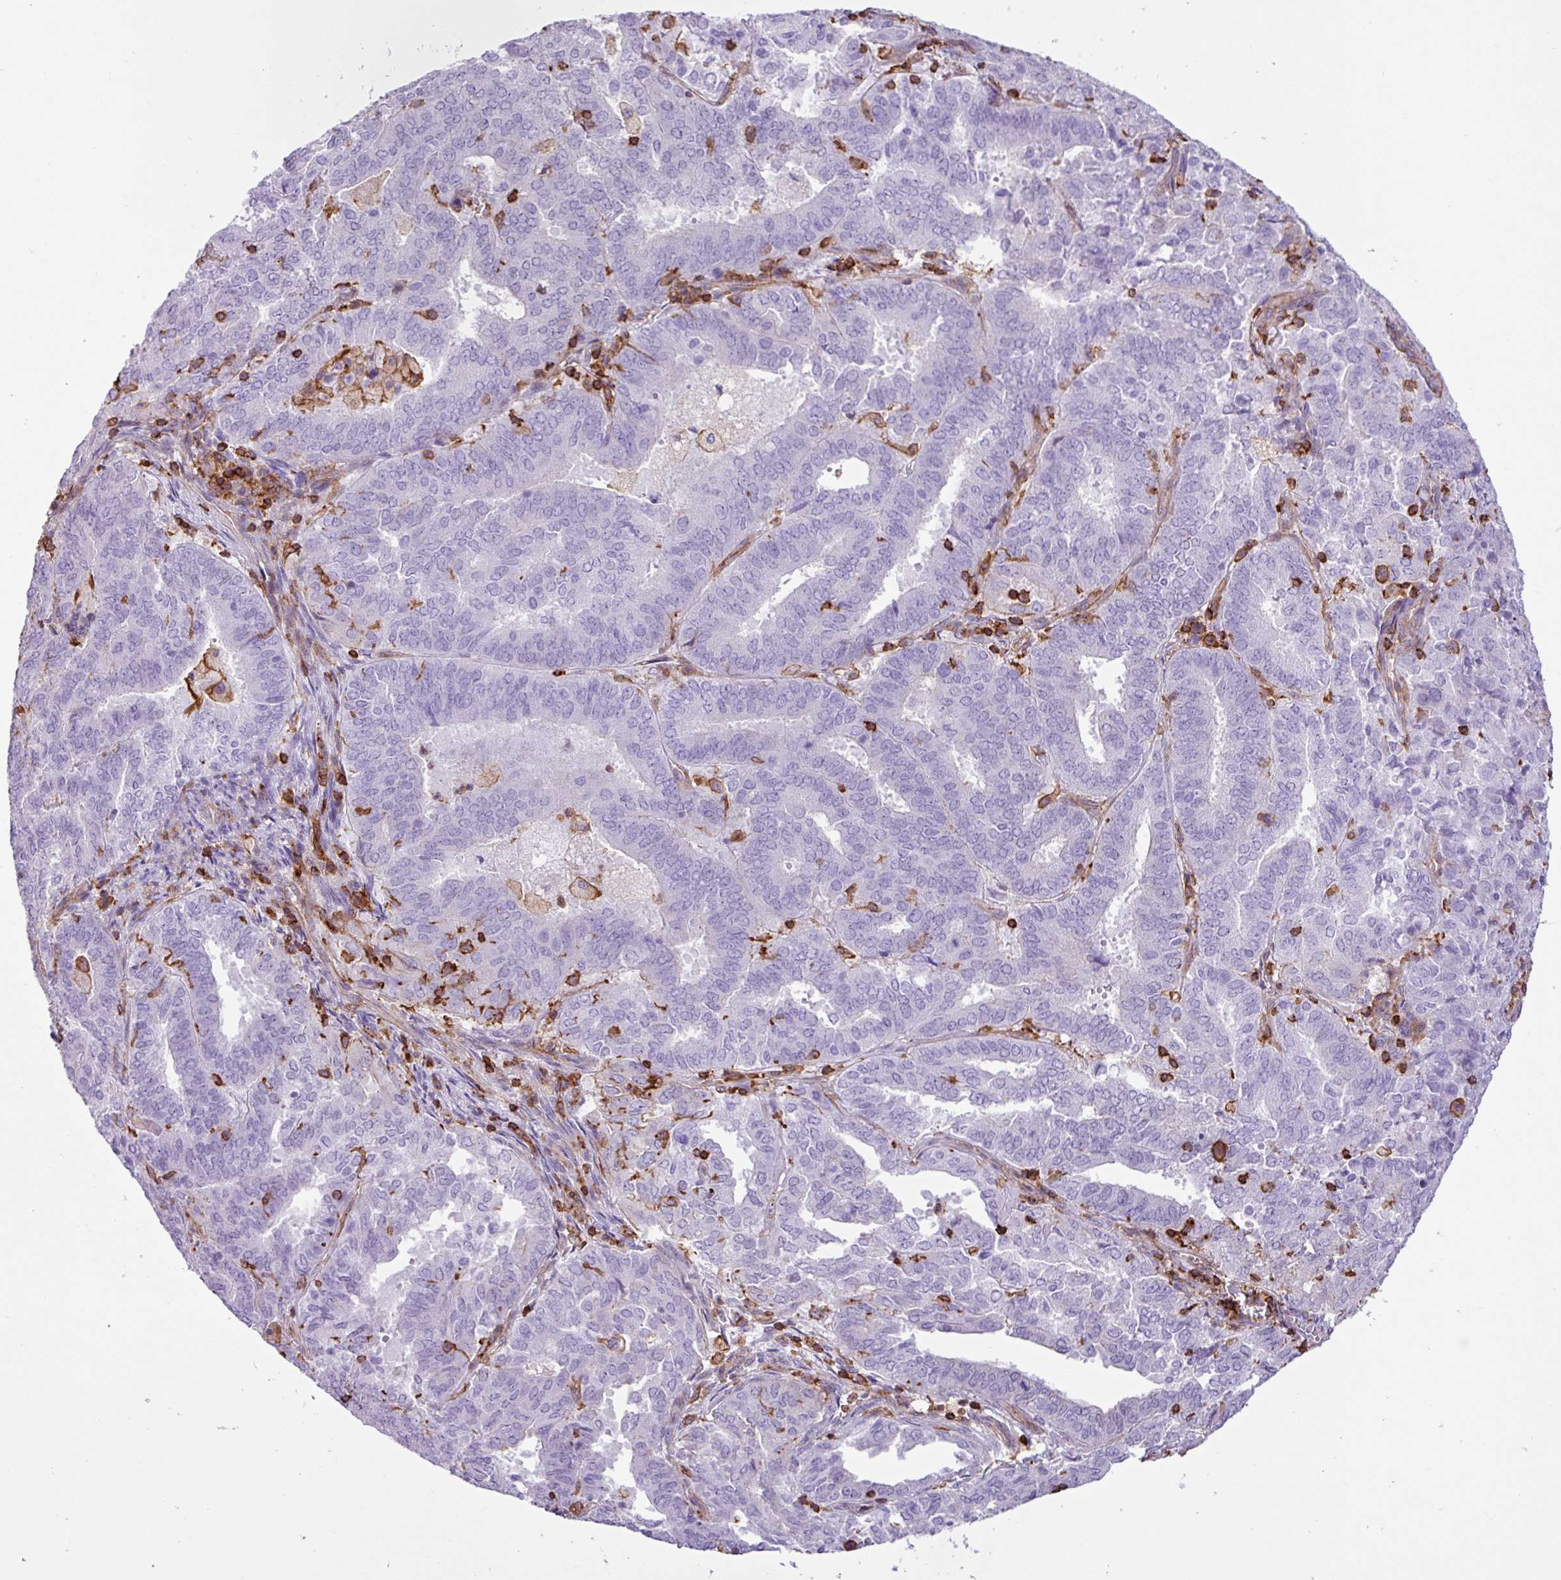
{"staining": {"intensity": "negative", "quantity": "none", "location": "none"}, "tissue": "endometrial cancer", "cell_type": "Tumor cells", "image_type": "cancer", "snomed": [{"axis": "morphology", "description": "Adenocarcinoma, NOS"}, {"axis": "topography", "description": "Endometrium"}], "caption": "DAB immunohistochemical staining of human endometrial adenocarcinoma exhibits no significant positivity in tumor cells.", "gene": "PPP1R18", "patient": {"sex": "female", "age": 72}}